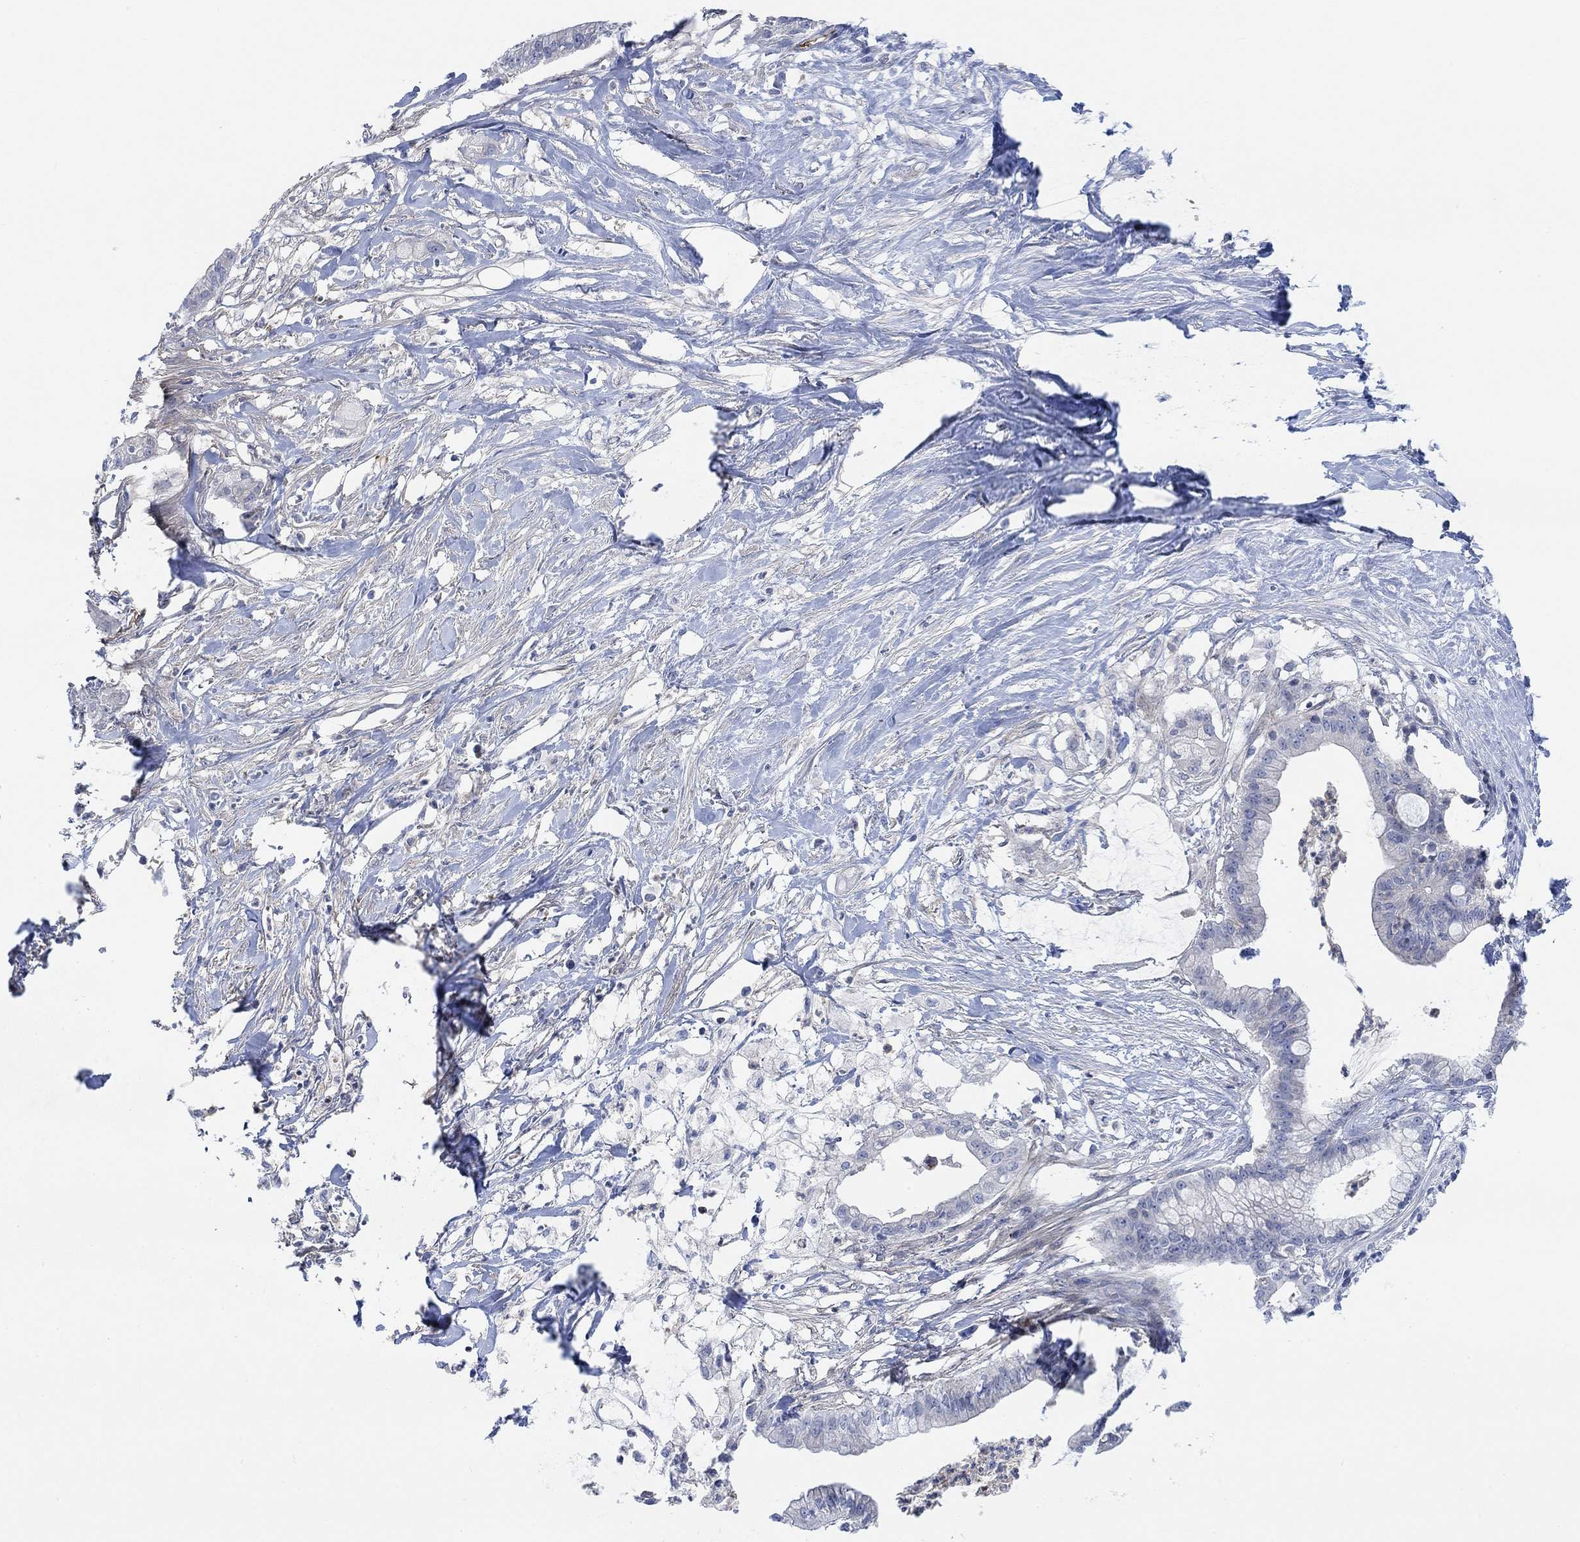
{"staining": {"intensity": "negative", "quantity": "none", "location": "none"}, "tissue": "pancreatic cancer", "cell_type": "Tumor cells", "image_type": "cancer", "snomed": [{"axis": "morphology", "description": "Normal tissue, NOS"}, {"axis": "morphology", "description": "Adenocarcinoma, NOS"}, {"axis": "topography", "description": "Pancreas"}], "caption": "The histopathology image demonstrates no significant expression in tumor cells of adenocarcinoma (pancreatic). (Brightfield microscopy of DAB (3,3'-diaminobenzidine) IHC at high magnification).", "gene": "PMFBP1", "patient": {"sex": "female", "age": 58}}